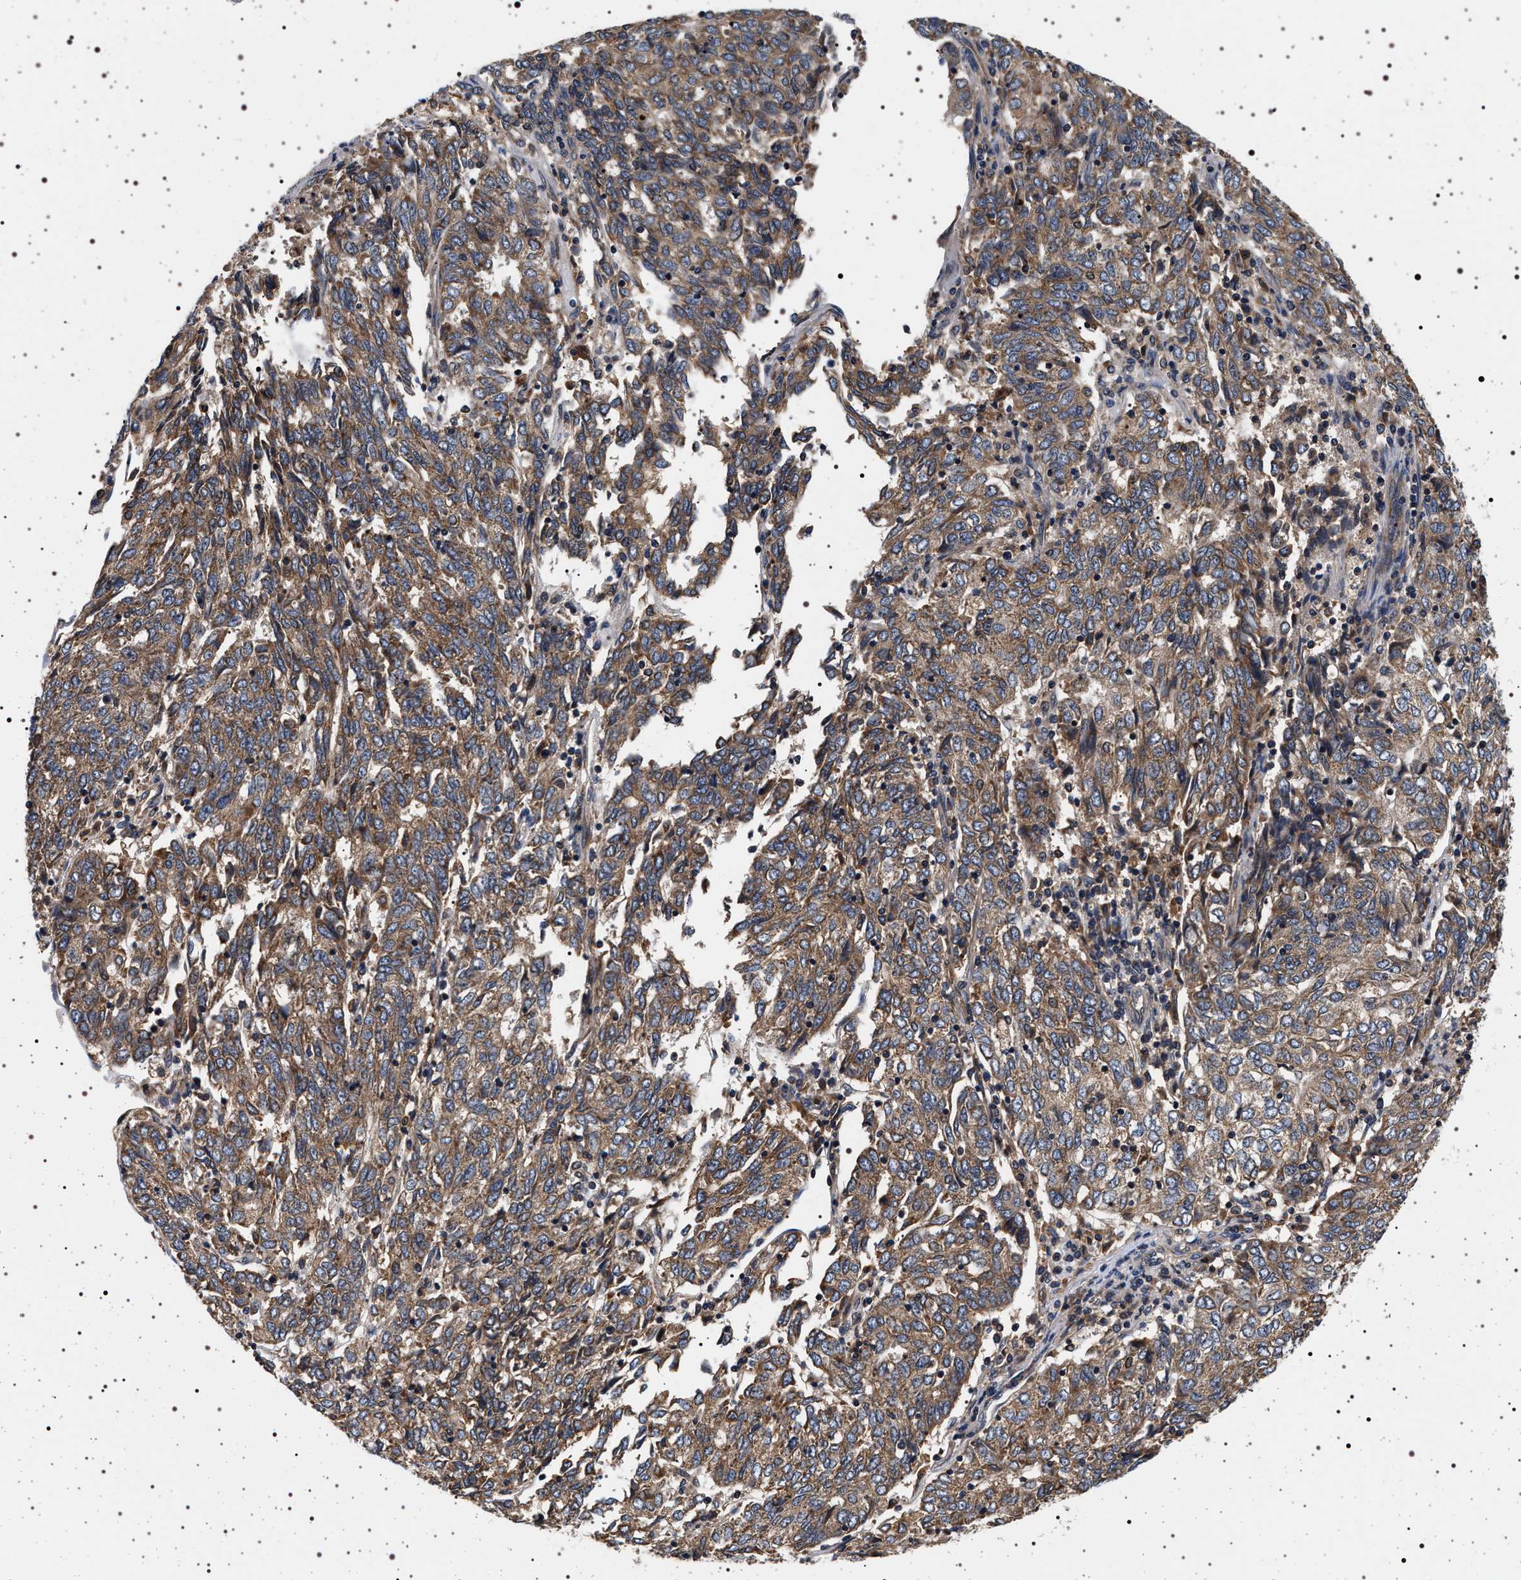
{"staining": {"intensity": "moderate", "quantity": ">75%", "location": "cytoplasmic/membranous"}, "tissue": "endometrial cancer", "cell_type": "Tumor cells", "image_type": "cancer", "snomed": [{"axis": "morphology", "description": "Adenocarcinoma, NOS"}, {"axis": "topography", "description": "Endometrium"}], "caption": "A medium amount of moderate cytoplasmic/membranous expression is seen in approximately >75% of tumor cells in endometrial adenocarcinoma tissue. (DAB (3,3'-diaminobenzidine) = brown stain, brightfield microscopy at high magnification).", "gene": "DCBLD2", "patient": {"sex": "female", "age": 80}}